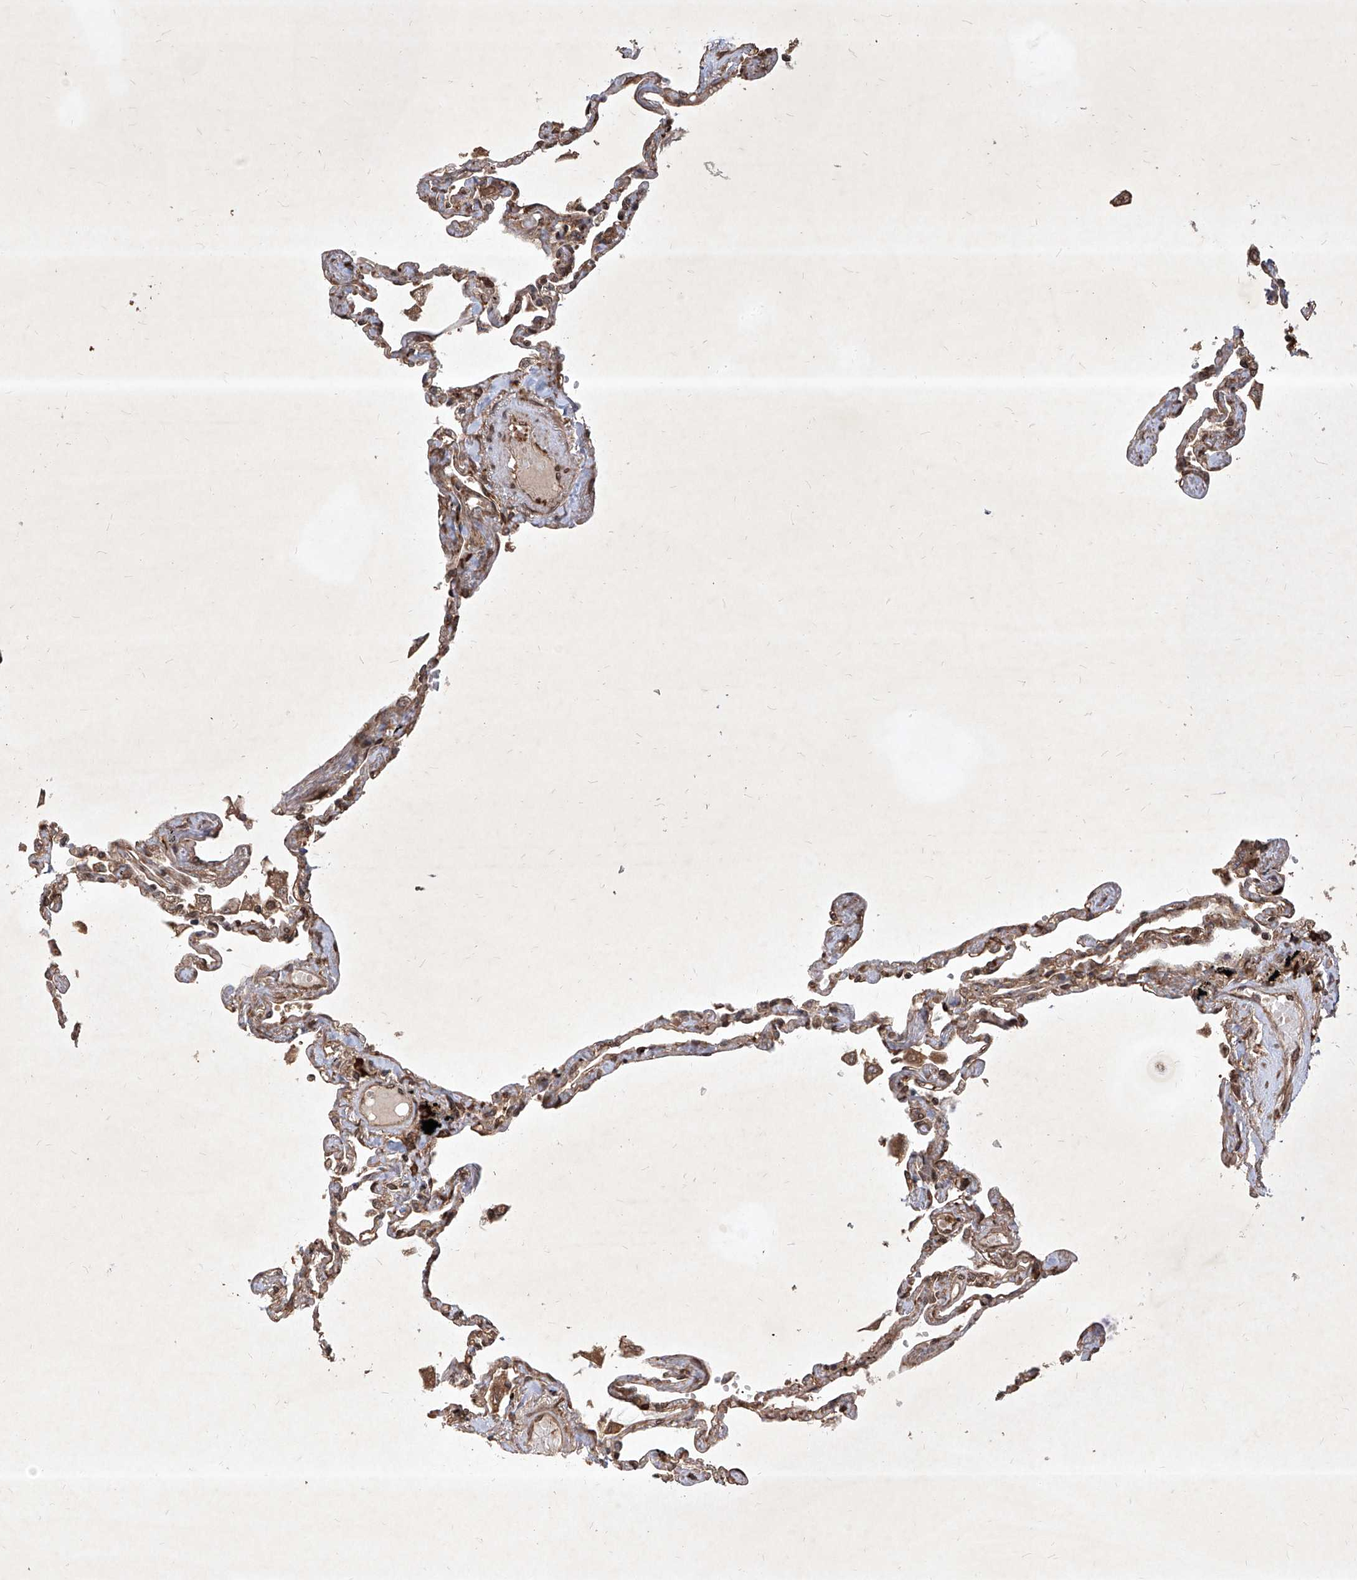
{"staining": {"intensity": "moderate", "quantity": ">75%", "location": "cytoplasmic/membranous"}, "tissue": "lung", "cell_type": "Alveolar cells", "image_type": "normal", "snomed": [{"axis": "morphology", "description": "Normal tissue, NOS"}, {"axis": "topography", "description": "Lung"}], "caption": "This histopathology image shows immunohistochemistry (IHC) staining of normal lung, with medium moderate cytoplasmic/membranous positivity in approximately >75% of alveolar cells.", "gene": "MAGED2", "patient": {"sex": "female", "age": 67}}